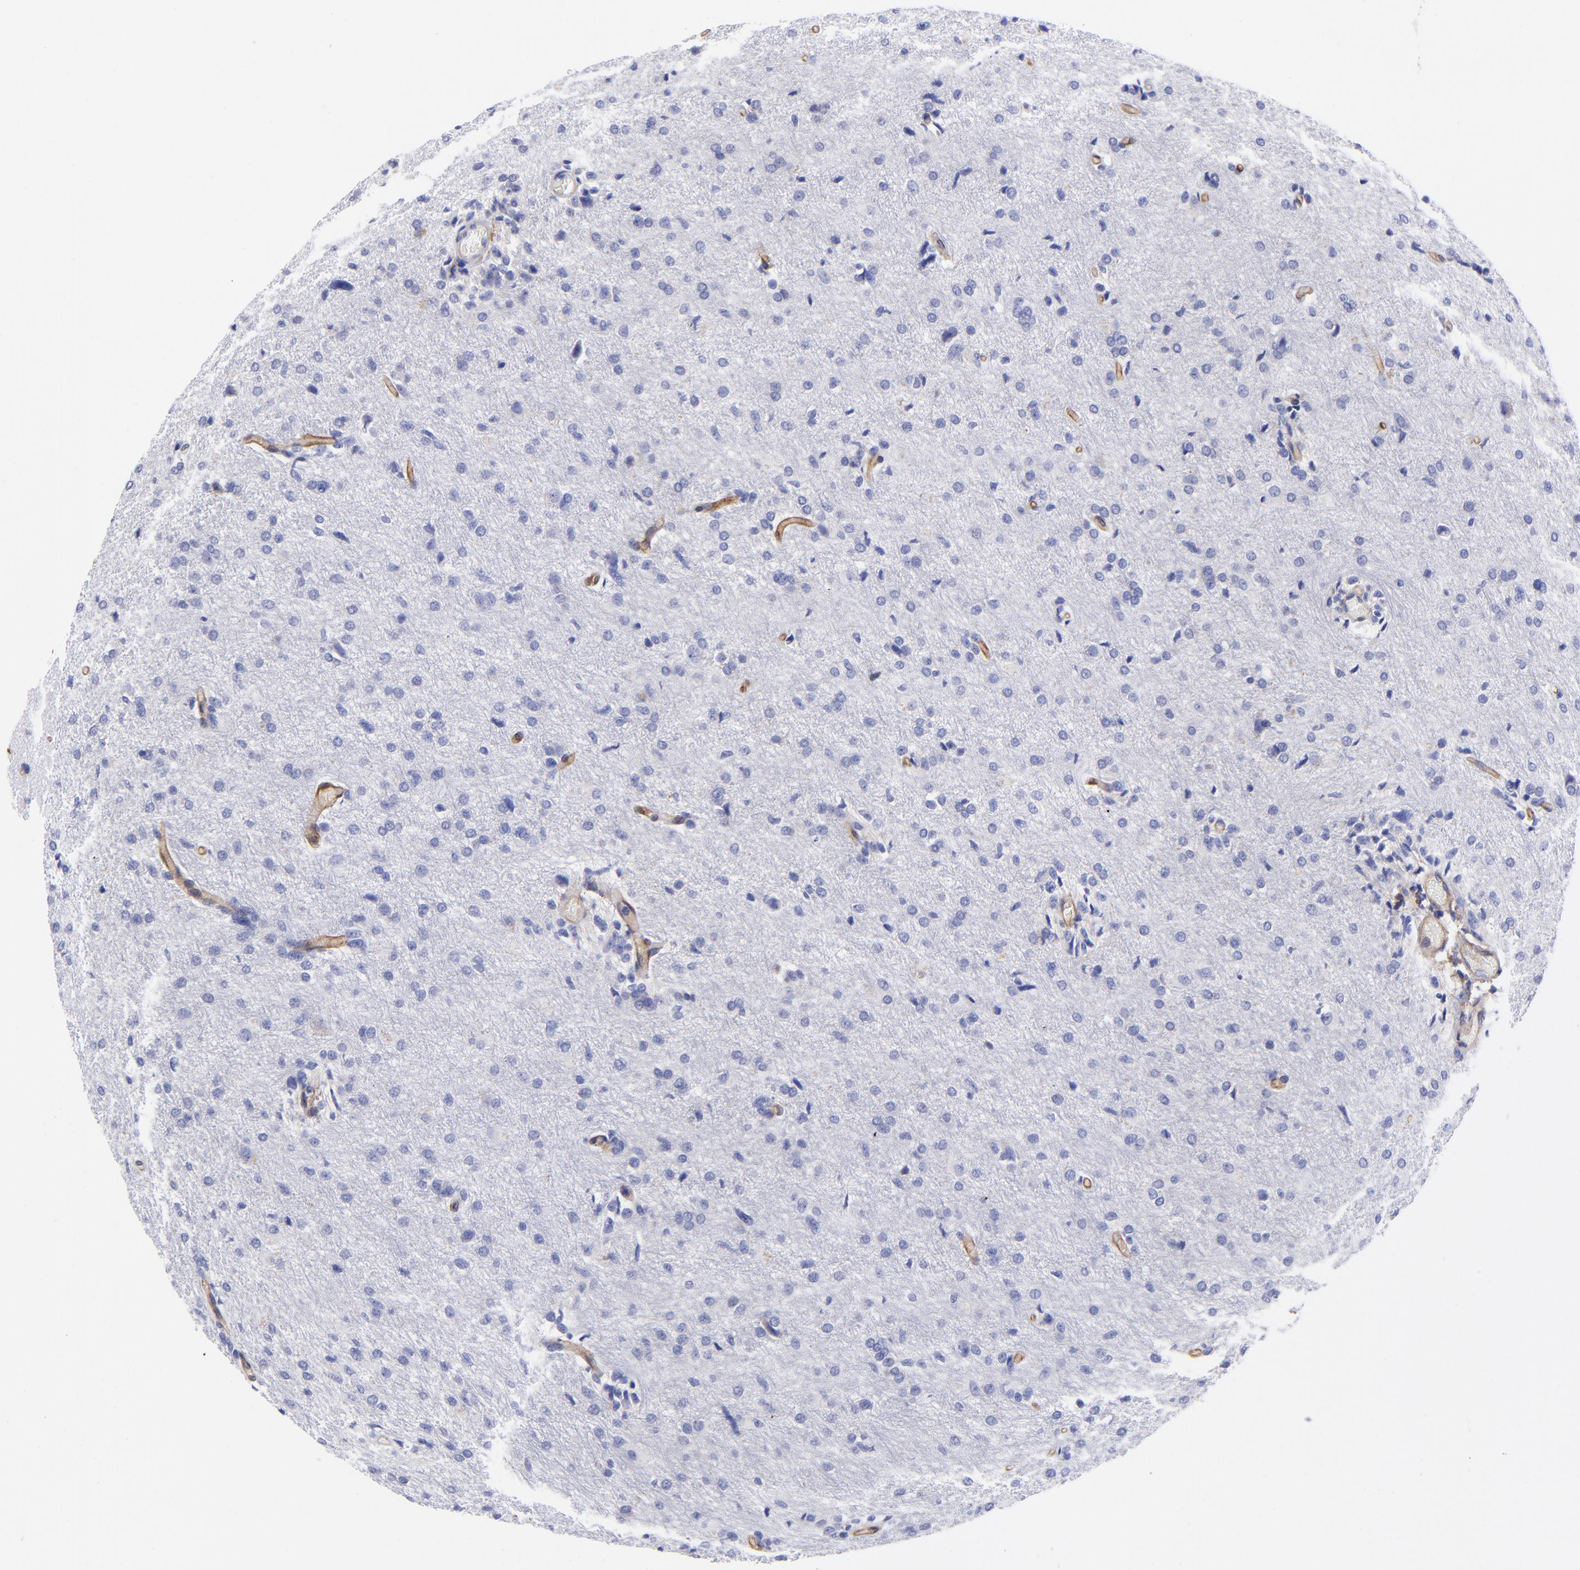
{"staining": {"intensity": "negative", "quantity": "none", "location": "none"}, "tissue": "glioma", "cell_type": "Tumor cells", "image_type": "cancer", "snomed": [{"axis": "morphology", "description": "Glioma, malignant, High grade"}, {"axis": "topography", "description": "Brain"}], "caption": "High magnification brightfield microscopy of high-grade glioma (malignant) stained with DAB (brown) and counterstained with hematoxylin (blue): tumor cells show no significant expression.", "gene": "PPFIBP1", "patient": {"sex": "male", "age": 68}}